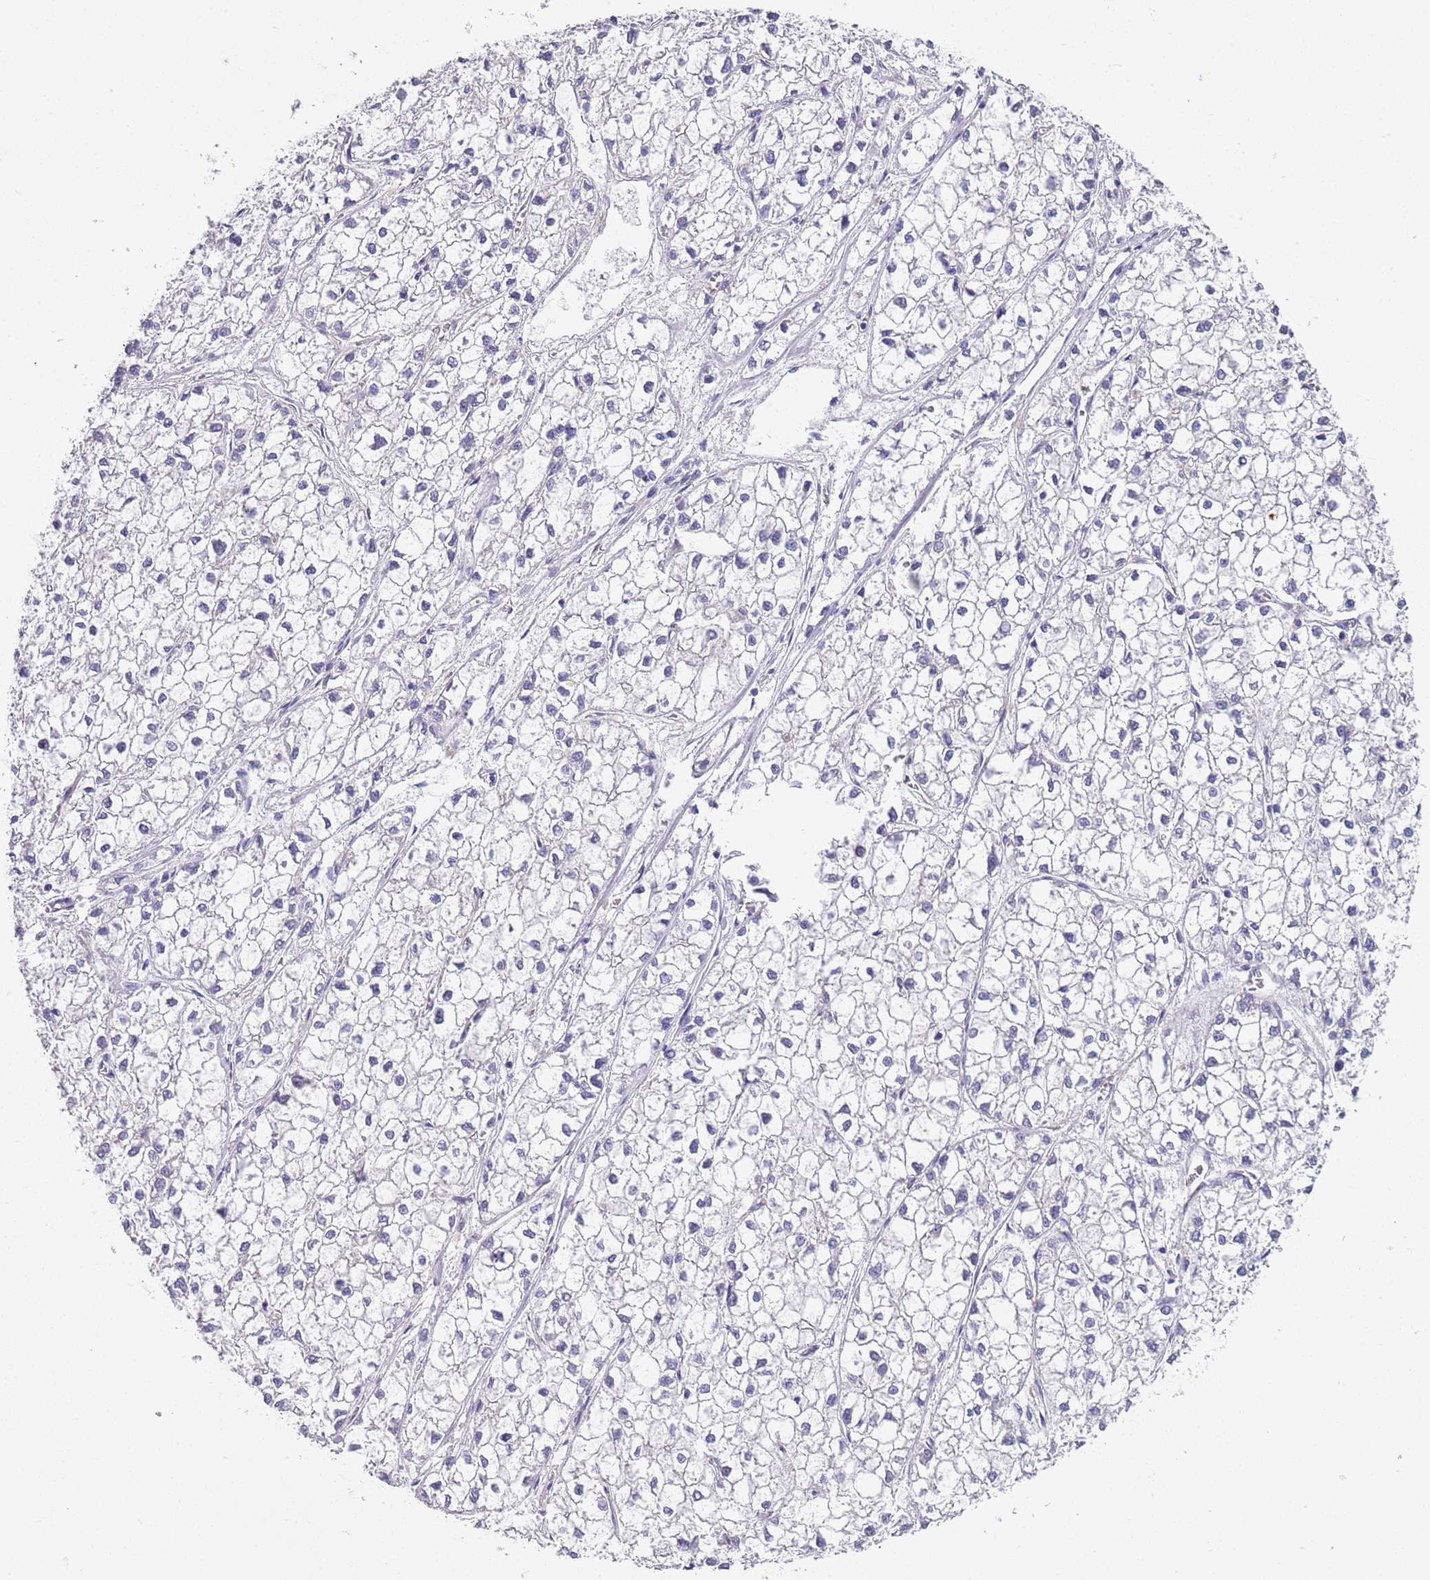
{"staining": {"intensity": "negative", "quantity": "none", "location": "none"}, "tissue": "liver cancer", "cell_type": "Tumor cells", "image_type": "cancer", "snomed": [{"axis": "morphology", "description": "Carcinoma, Hepatocellular, NOS"}, {"axis": "topography", "description": "Liver"}], "caption": "Histopathology image shows no significant protein expression in tumor cells of liver cancer.", "gene": "BRMS1L", "patient": {"sex": "female", "age": 43}}